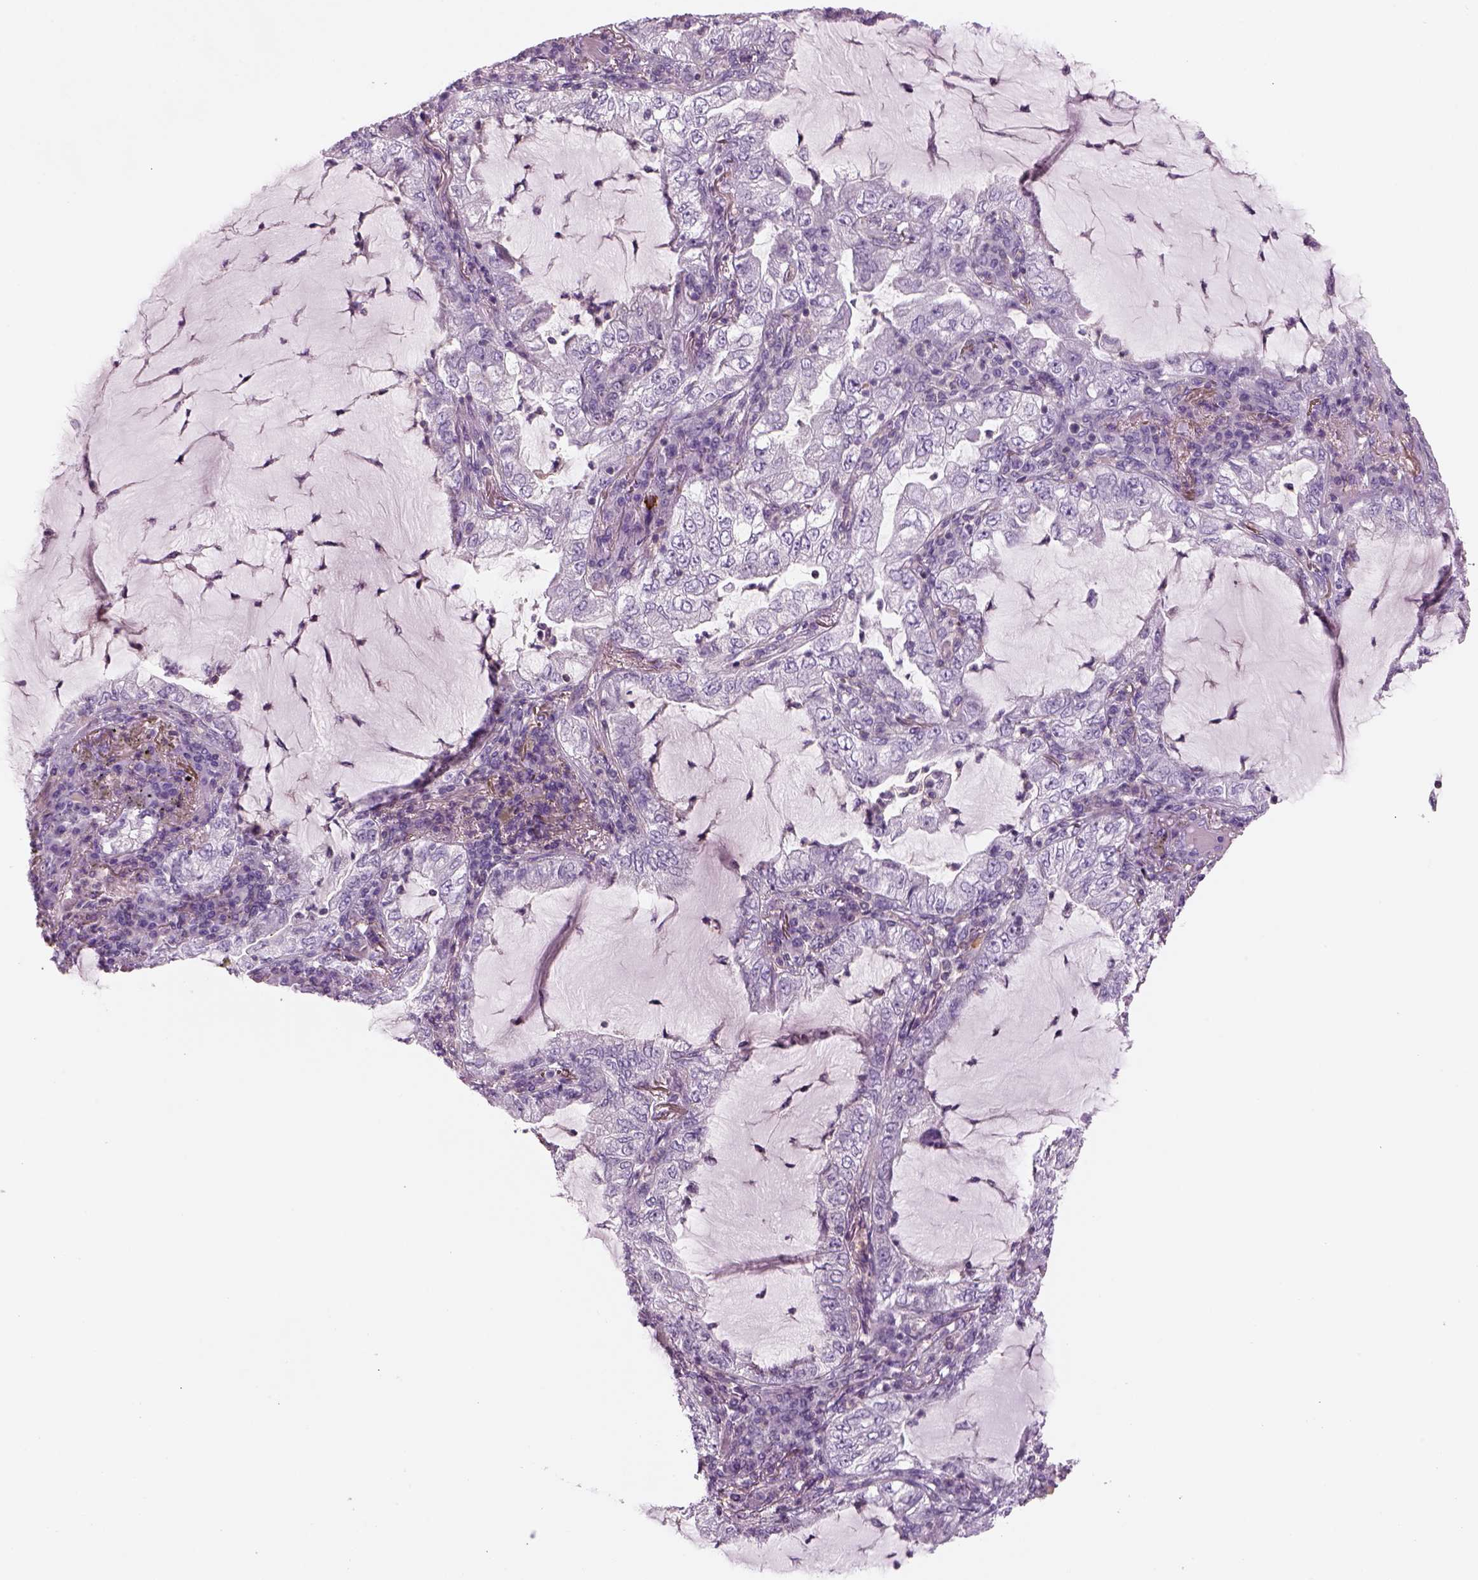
{"staining": {"intensity": "negative", "quantity": "none", "location": "none"}, "tissue": "lung cancer", "cell_type": "Tumor cells", "image_type": "cancer", "snomed": [{"axis": "morphology", "description": "Adenocarcinoma, NOS"}, {"axis": "topography", "description": "Lung"}], "caption": "Lung cancer was stained to show a protein in brown. There is no significant expression in tumor cells. (DAB (3,3'-diaminobenzidine) IHC with hematoxylin counter stain).", "gene": "SLC1A7", "patient": {"sex": "female", "age": 73}}